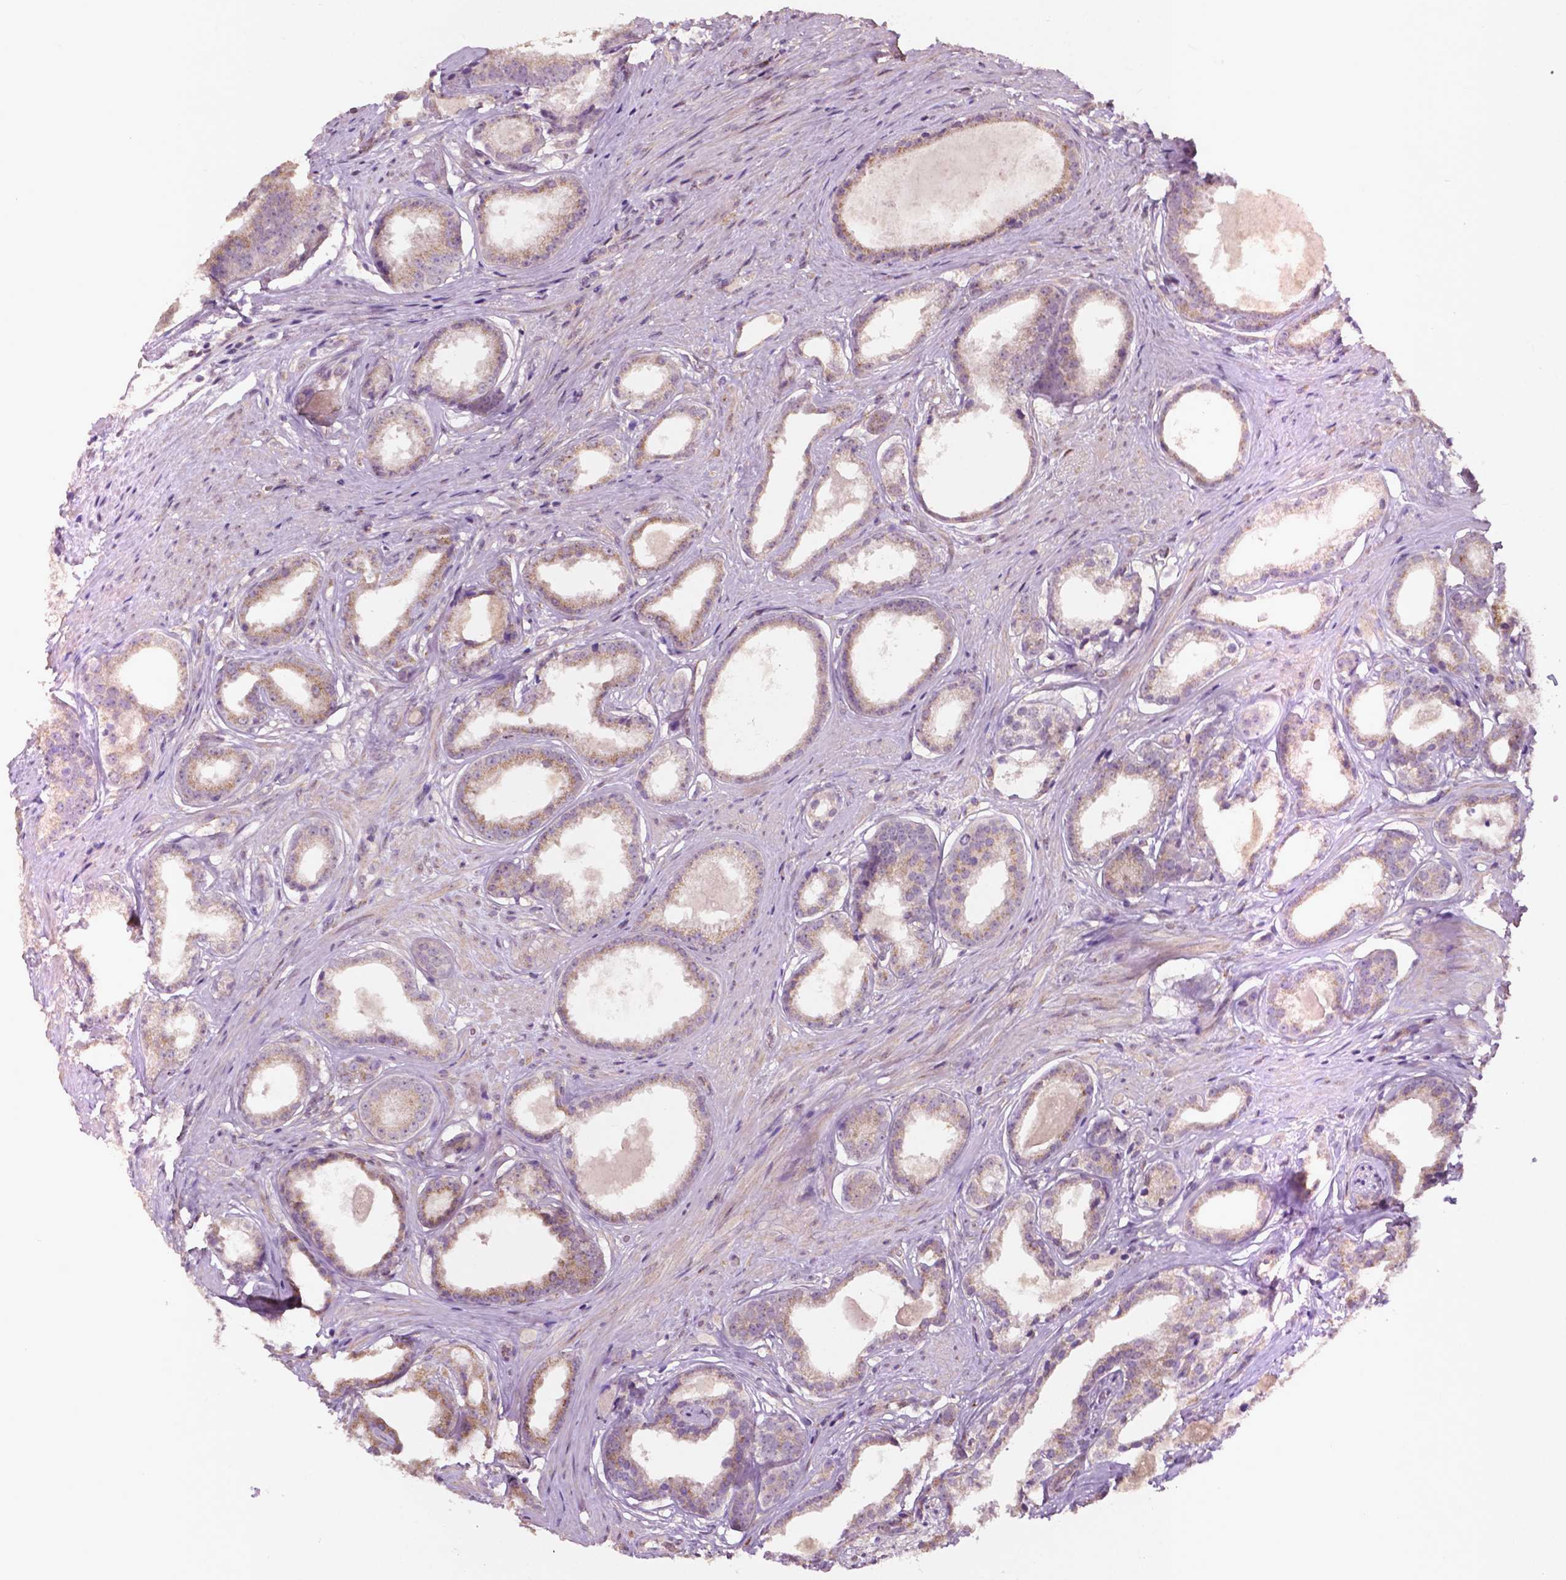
{"staining": {"intensity": "moderate", "quantity": ">75%", "location": "cytoplasmic/membranous"}, "tissue": "prostate cancer", "cell_type": "Tumor cells", "image_type": "cancer", "snomed": [{"axis": "morphology", "description": "Adenocarcinoma, Low grade"}, {"axis": "topography", "description": "Prostate"}], "caption": "An IHC photomicrograph of tumor tissue is shown. Protein staining in brown labels moderate cytoplasmic/membranous positivity in prostate cancer within tumor cells.", "gene": "EBAG9", "patient": {"sex": "male", "age": 65}}